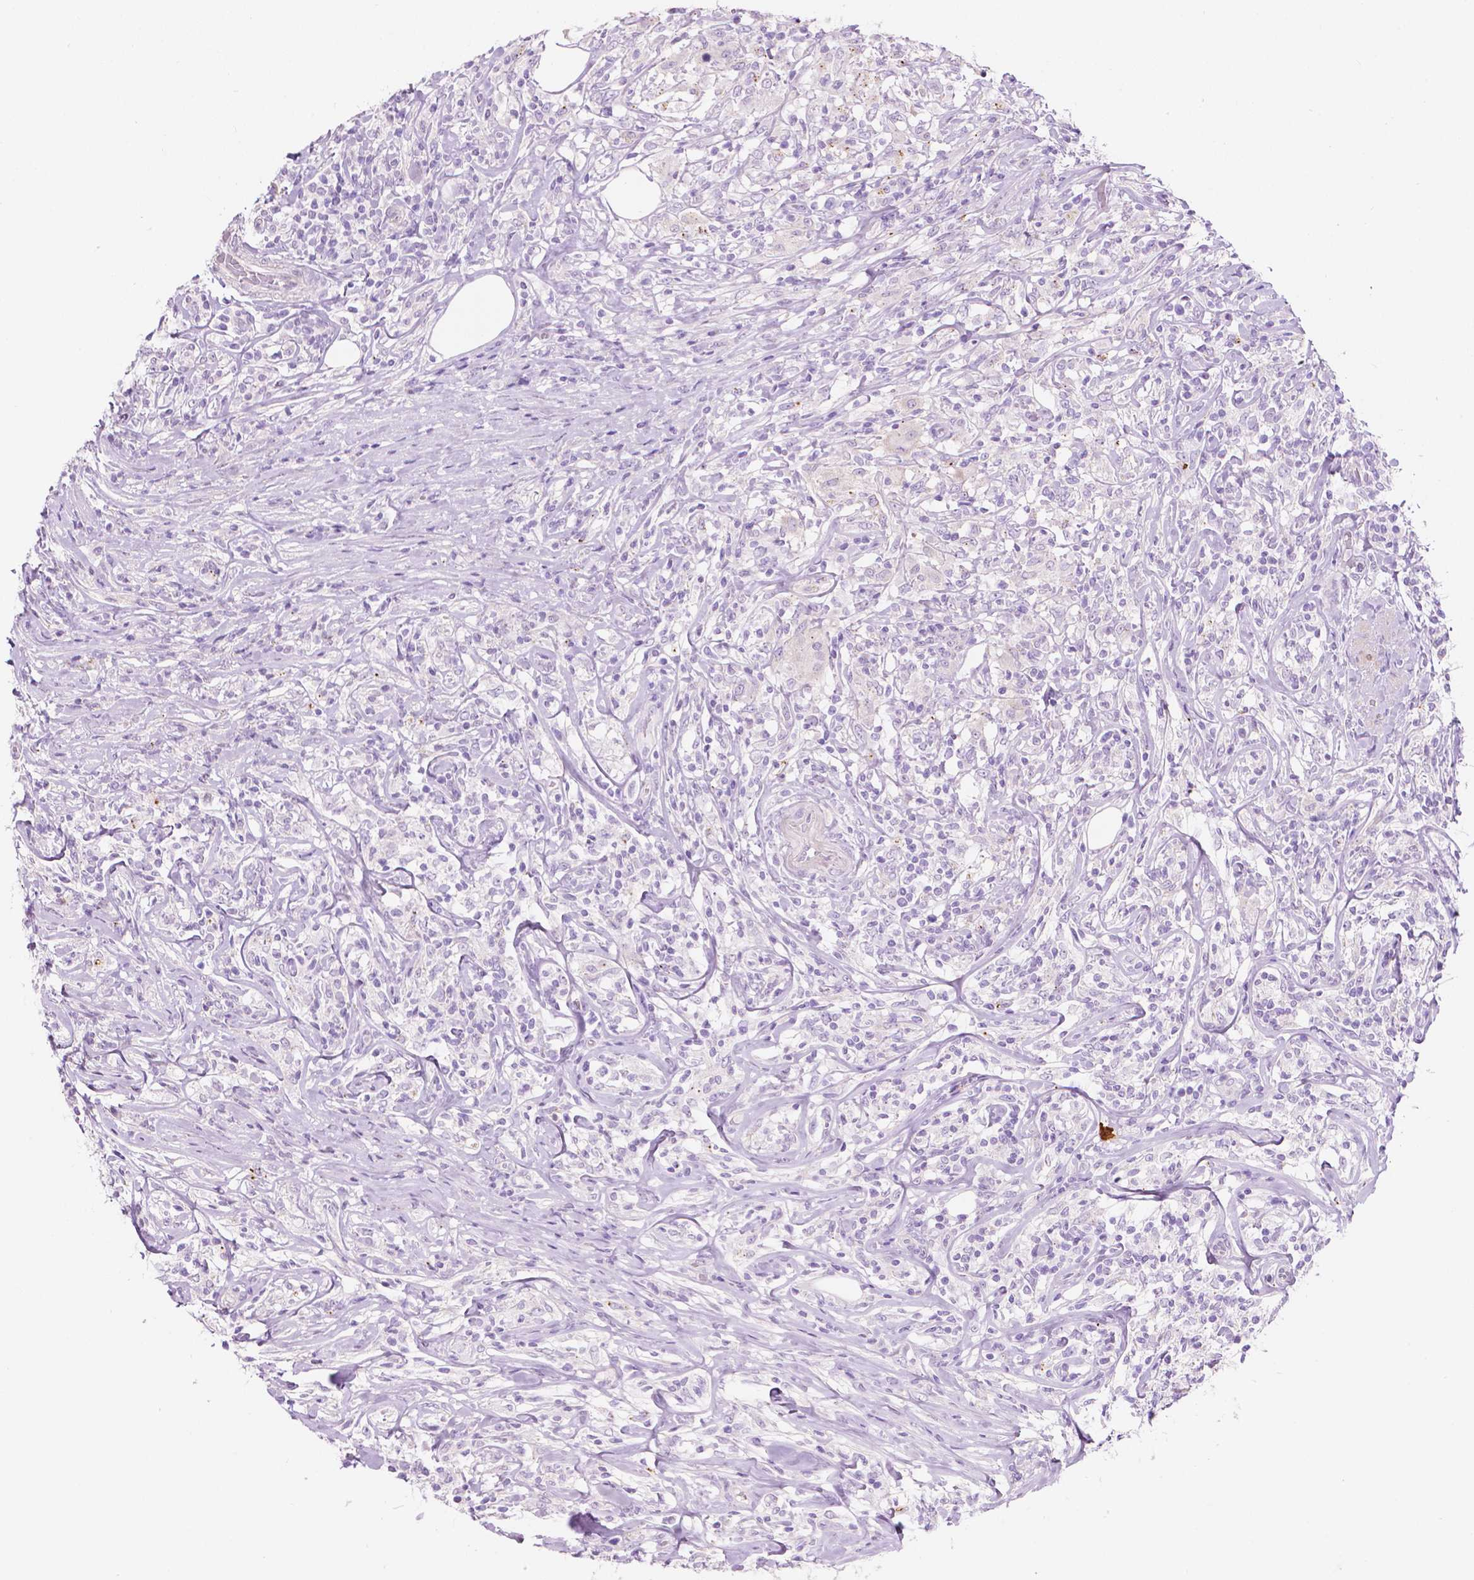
{"staining": {"intensity": "negative", "quantity": "none", "location": "none"}, "tissue": "lymphoma", "cell_type": "Tumor cells", "image_type": "cancer", "snomed": [{"axis": "morphology", "description": "Malignant lymphoma, non-Hodgkin's type, High grade"}, {"axis": "topography", "description": "Lymph node"}], "caption": "Lymphoma was stained to show a protein in brown. There is no significant staining in tumor cells.", "gene": "NOS1AP", "patient": {"sex": "female", "age": 84}}